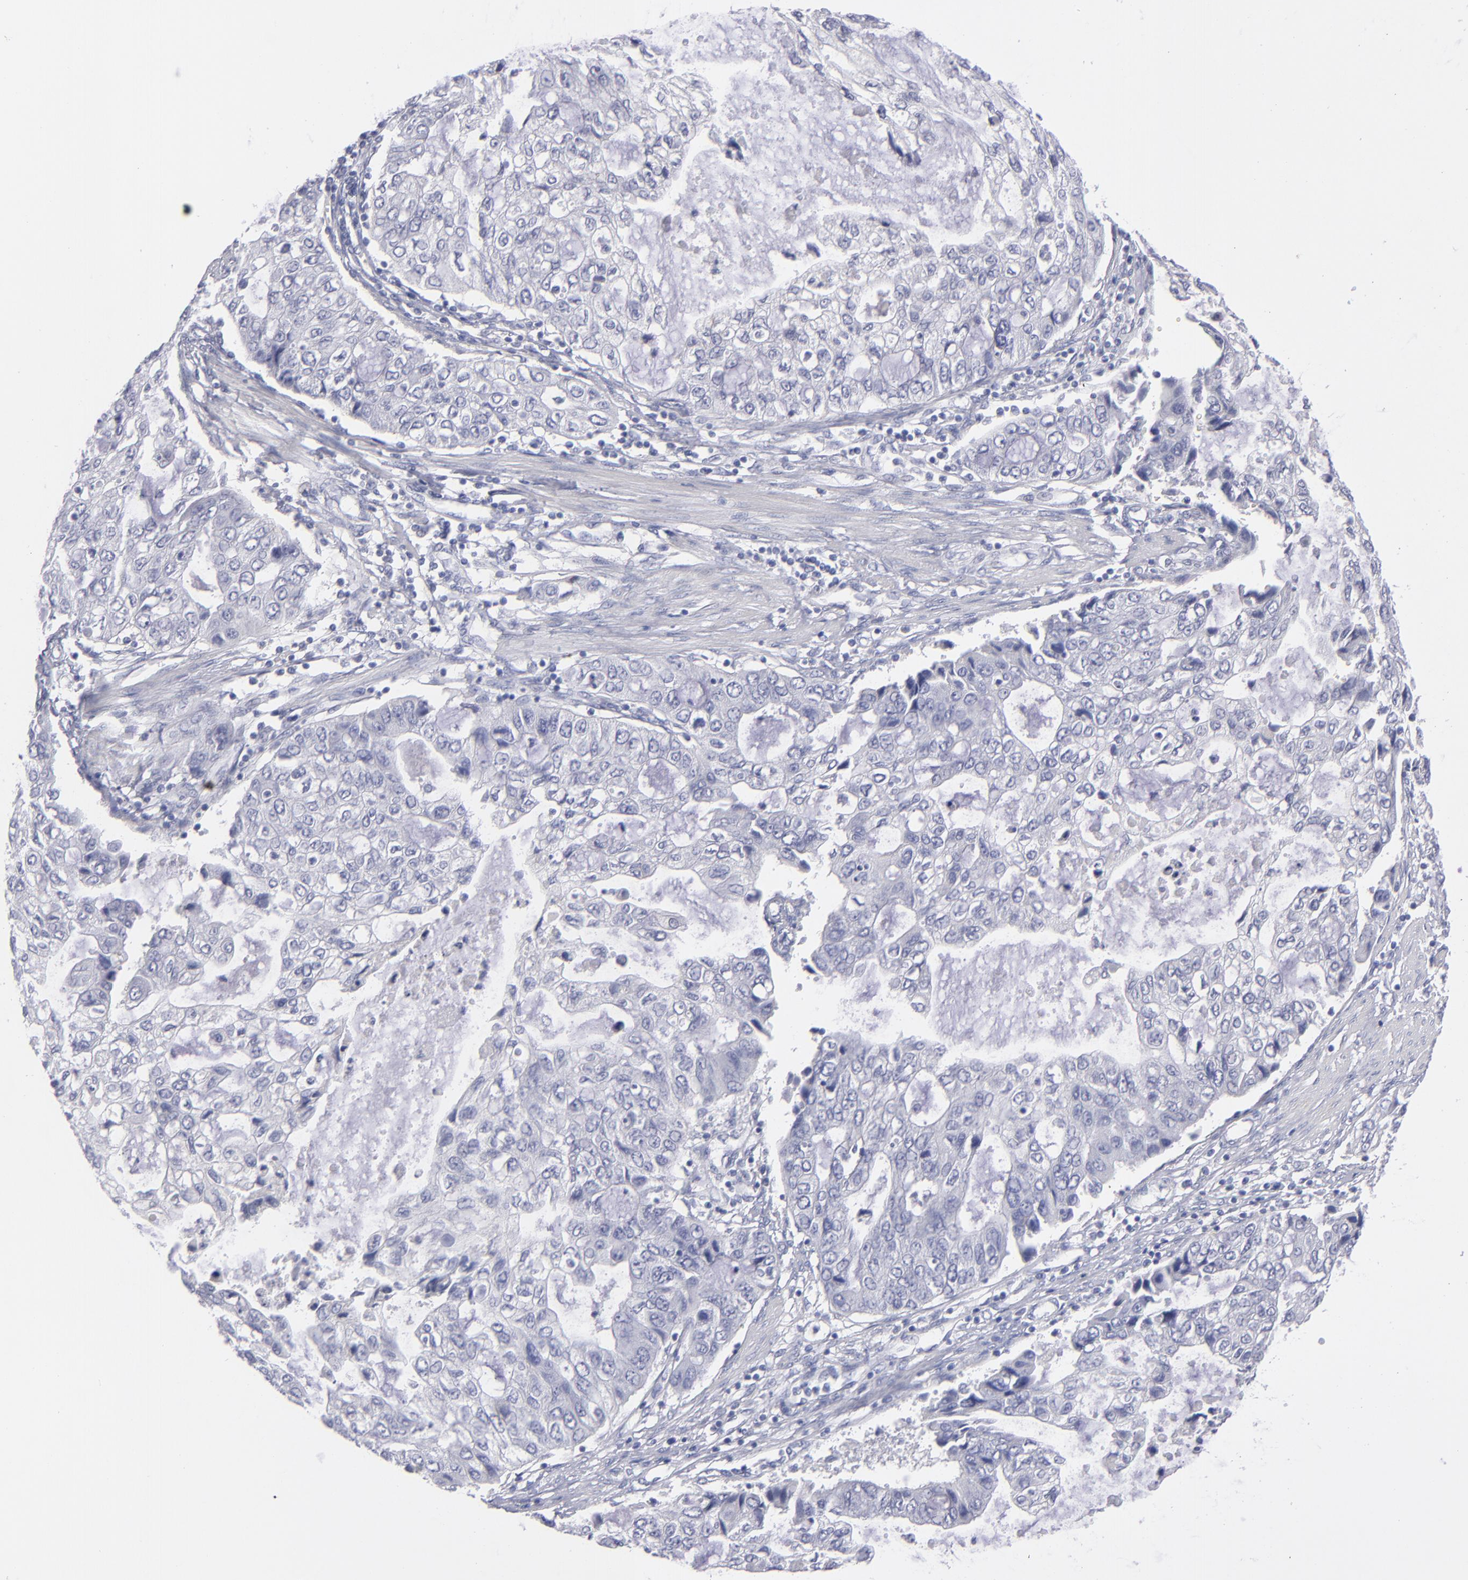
{"staining": {"intensity": "negative", "quantity": "none", "location": "none"}, "tissue": "stomach cancer", "cell_type": "Tumor cells", "image_type": "cancer", "snomed": [{"axis": "morphology", "description": "Adenocarcinoma, NOS"}, {"axis": "topography", "description": "Stomach, upper"}], "caption": "Immunohistochemistry (IHC) image of human stomach adenocarcinoma stained for a protein (brown), which shows no positivity in tumor cells.", "gene": "ITGB4", "patient": {"sex": "female", "age": 52}}